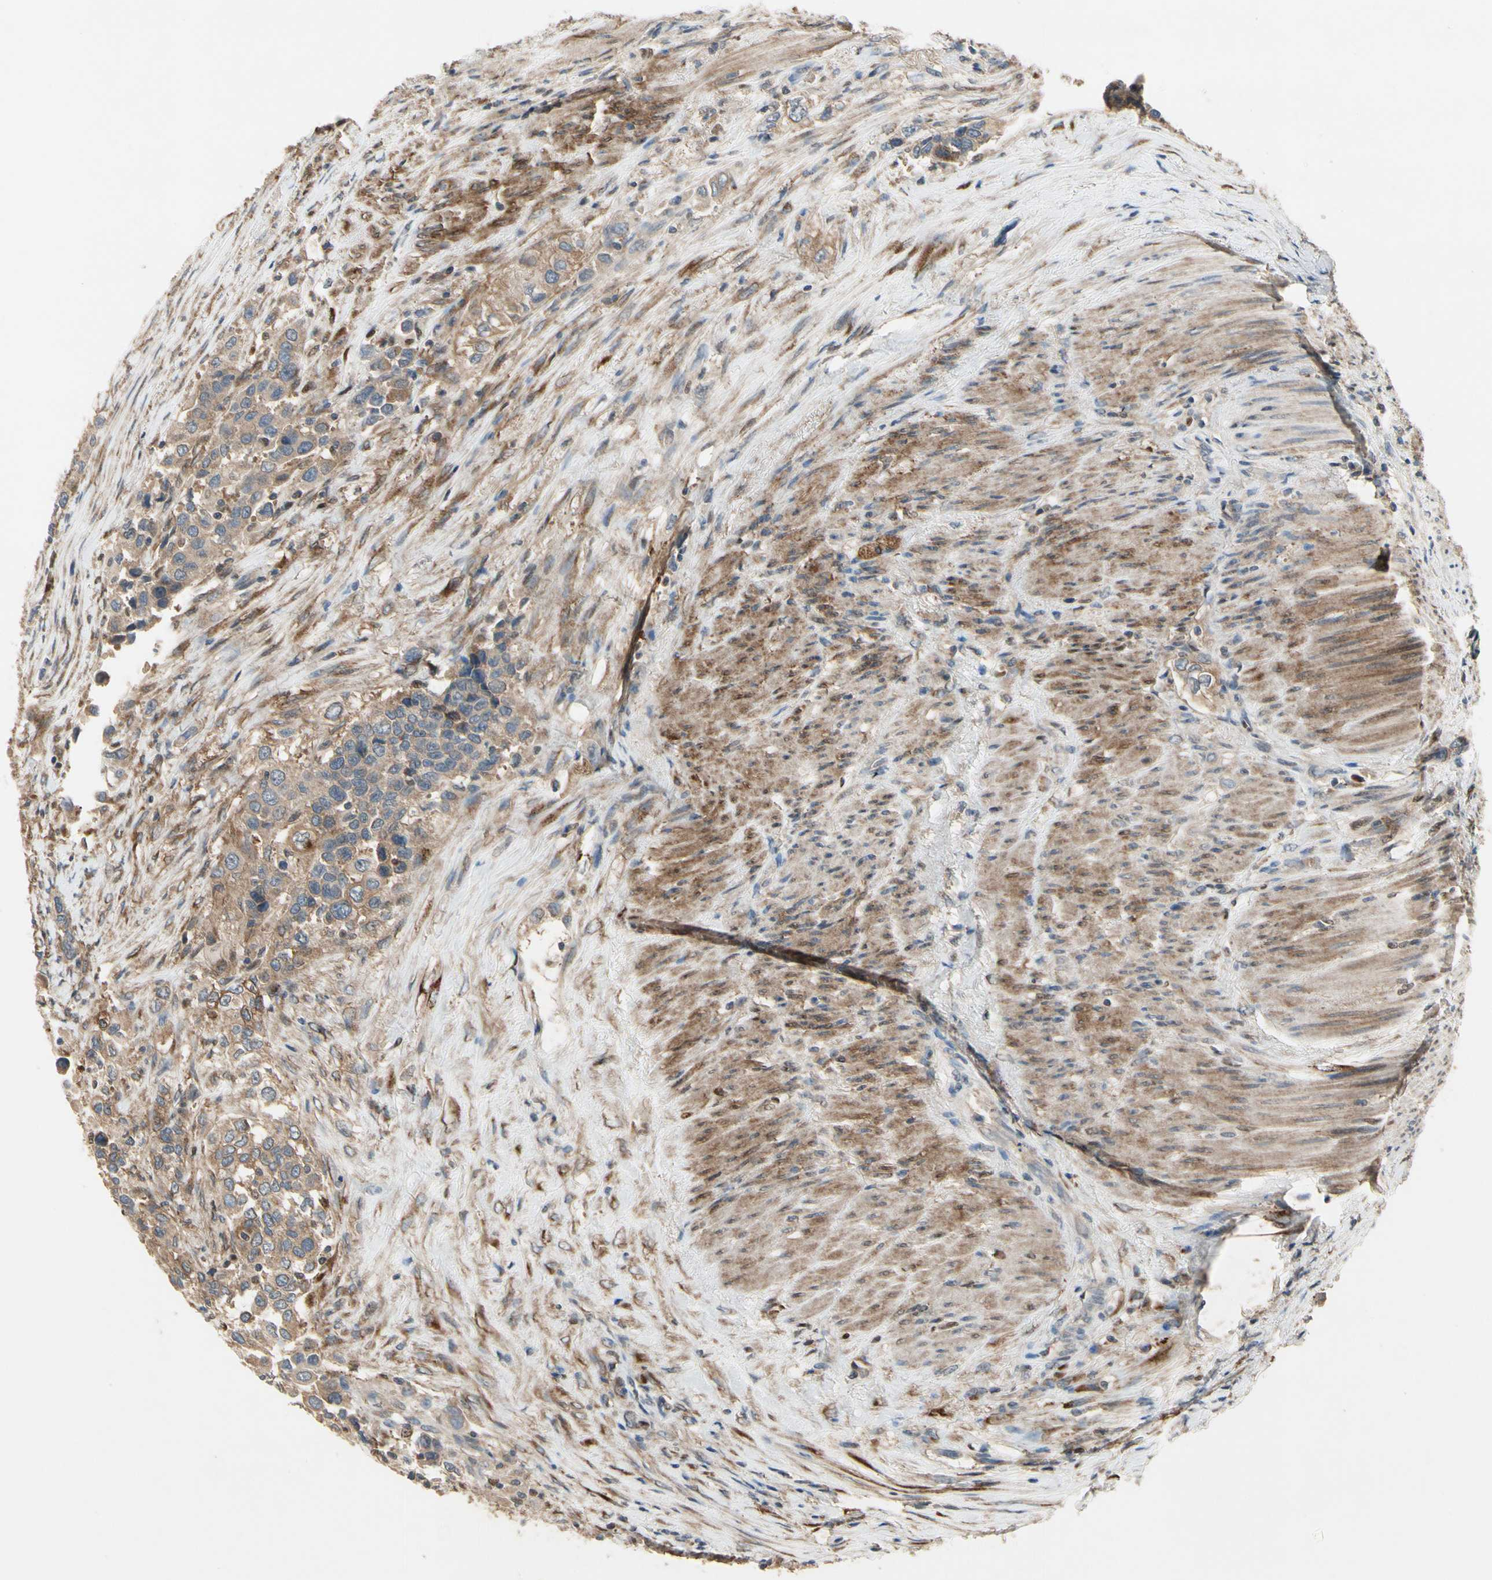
{"staining": {"intensity": "weak", "quantity": ">75%", "location": "cytoplasmic/membranous"}, "tissue": "urothelial cancer", "cell_type": "Tumor cells", "image_type": "cancer", "snomed": [{"axis": "morphology", "description": "Urothelial carcinoma, High grade"}, {"axis": "topography", "description": "Urinary bladder"}], "caption": "This is an image of immunohistochemistry (IHC) staining of urothelial carcinoma (high-grade), which shows weak positivity in the cytoplasmic/membranous of tumor cells.", "gene": "CGREF1", "patient": {"sex": "female", "age": 80}}